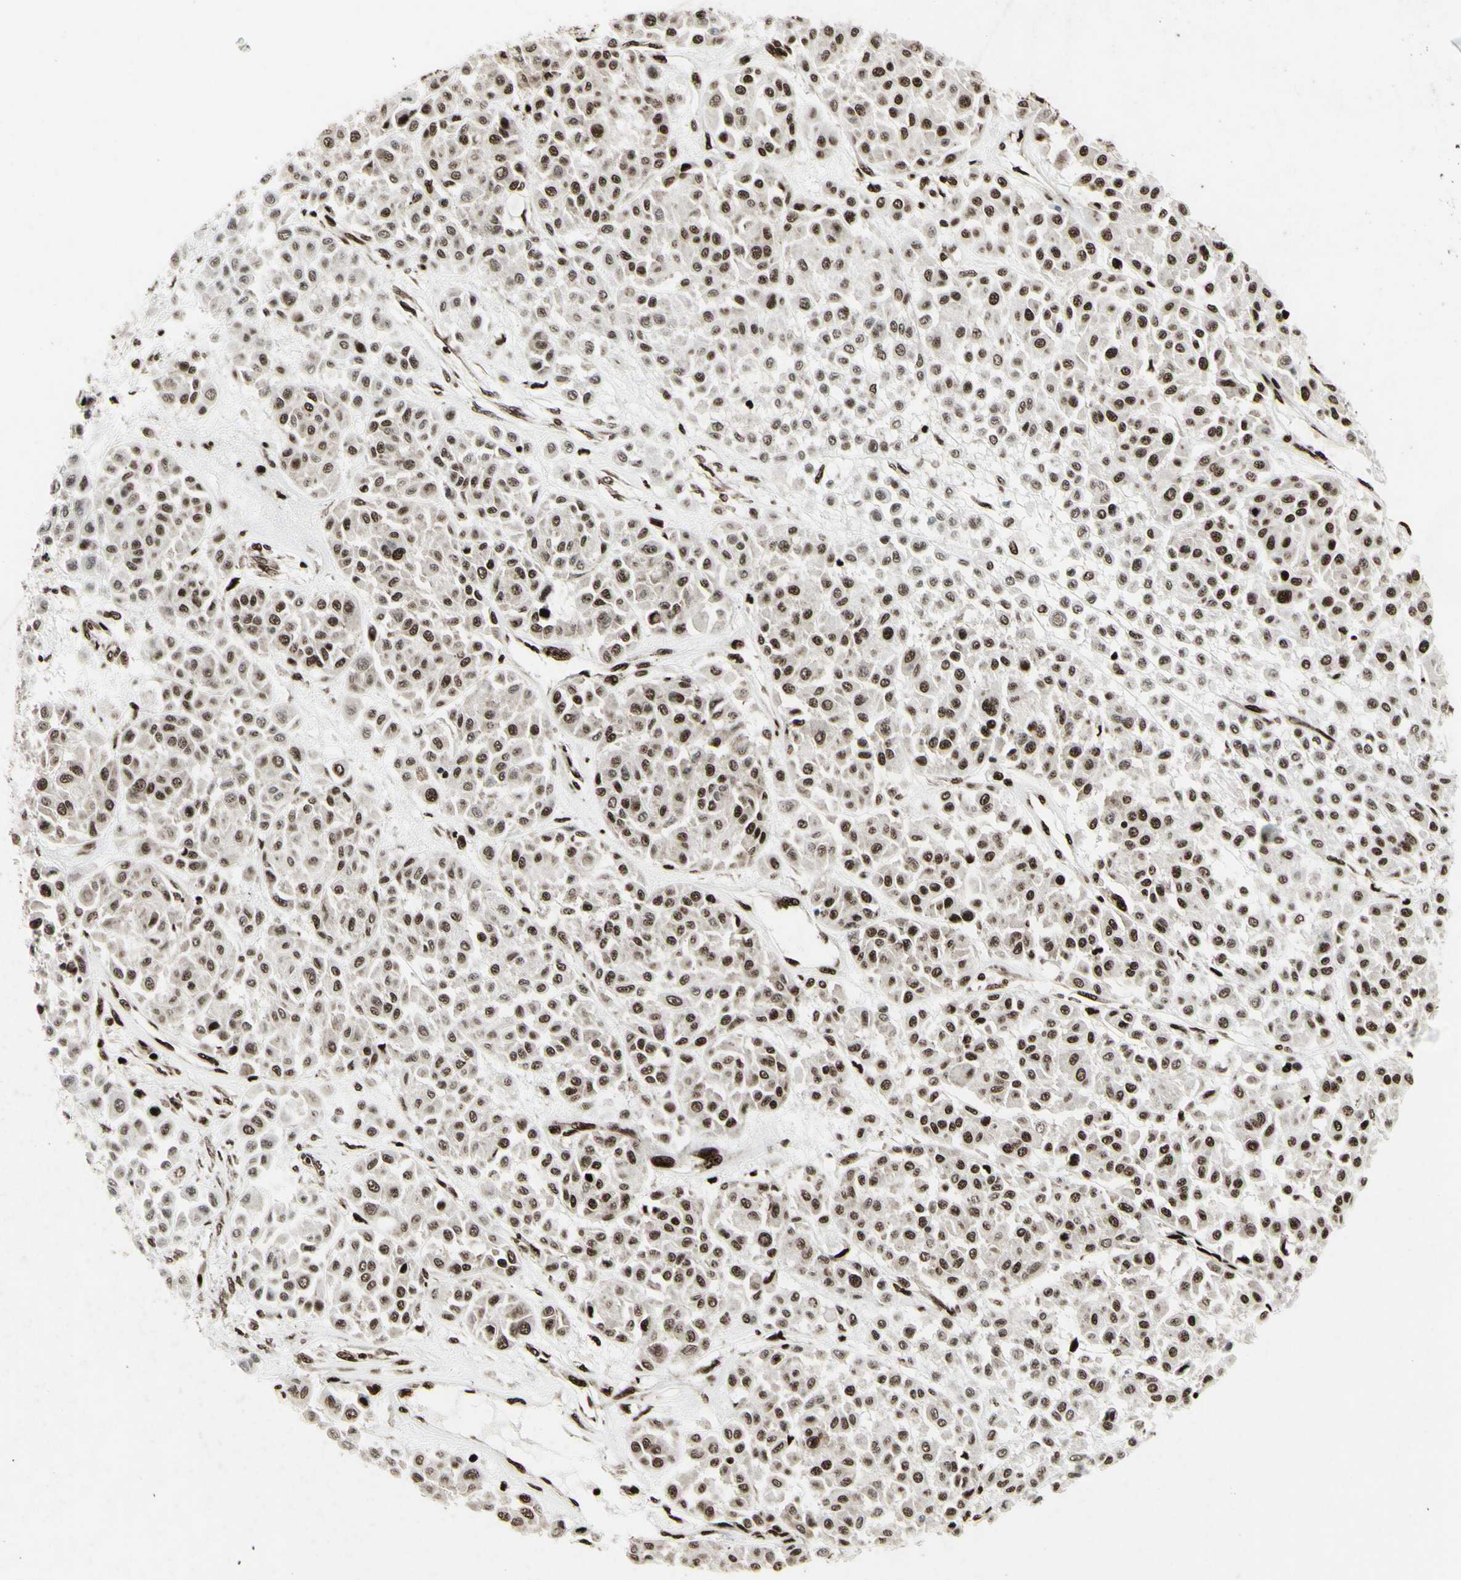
{"staining": {"intensity": "moderate", "quantity": ">75%", "location": "nuclear"}, "tissue": "melanoma", "cell_type": "Tumor cells", "image_type": "cancer", "snomed": [{"axis": "morphology", "description": "Malignant melanoma, Metastatic site"}, {"axis": "topography", "description": "Soft tissue"}], "caption": "Immunohistochemical staining of human melanoma shows moderate nuclear protein expression in approximately >75% of tumor cells. The protein of interest is stained brown, and the nuclei are stained in blue (DAB IHC with brightfield microscopy, high magnification).", "gene": "U2AF2", "patient": {"sex": "male", "age": 41}}